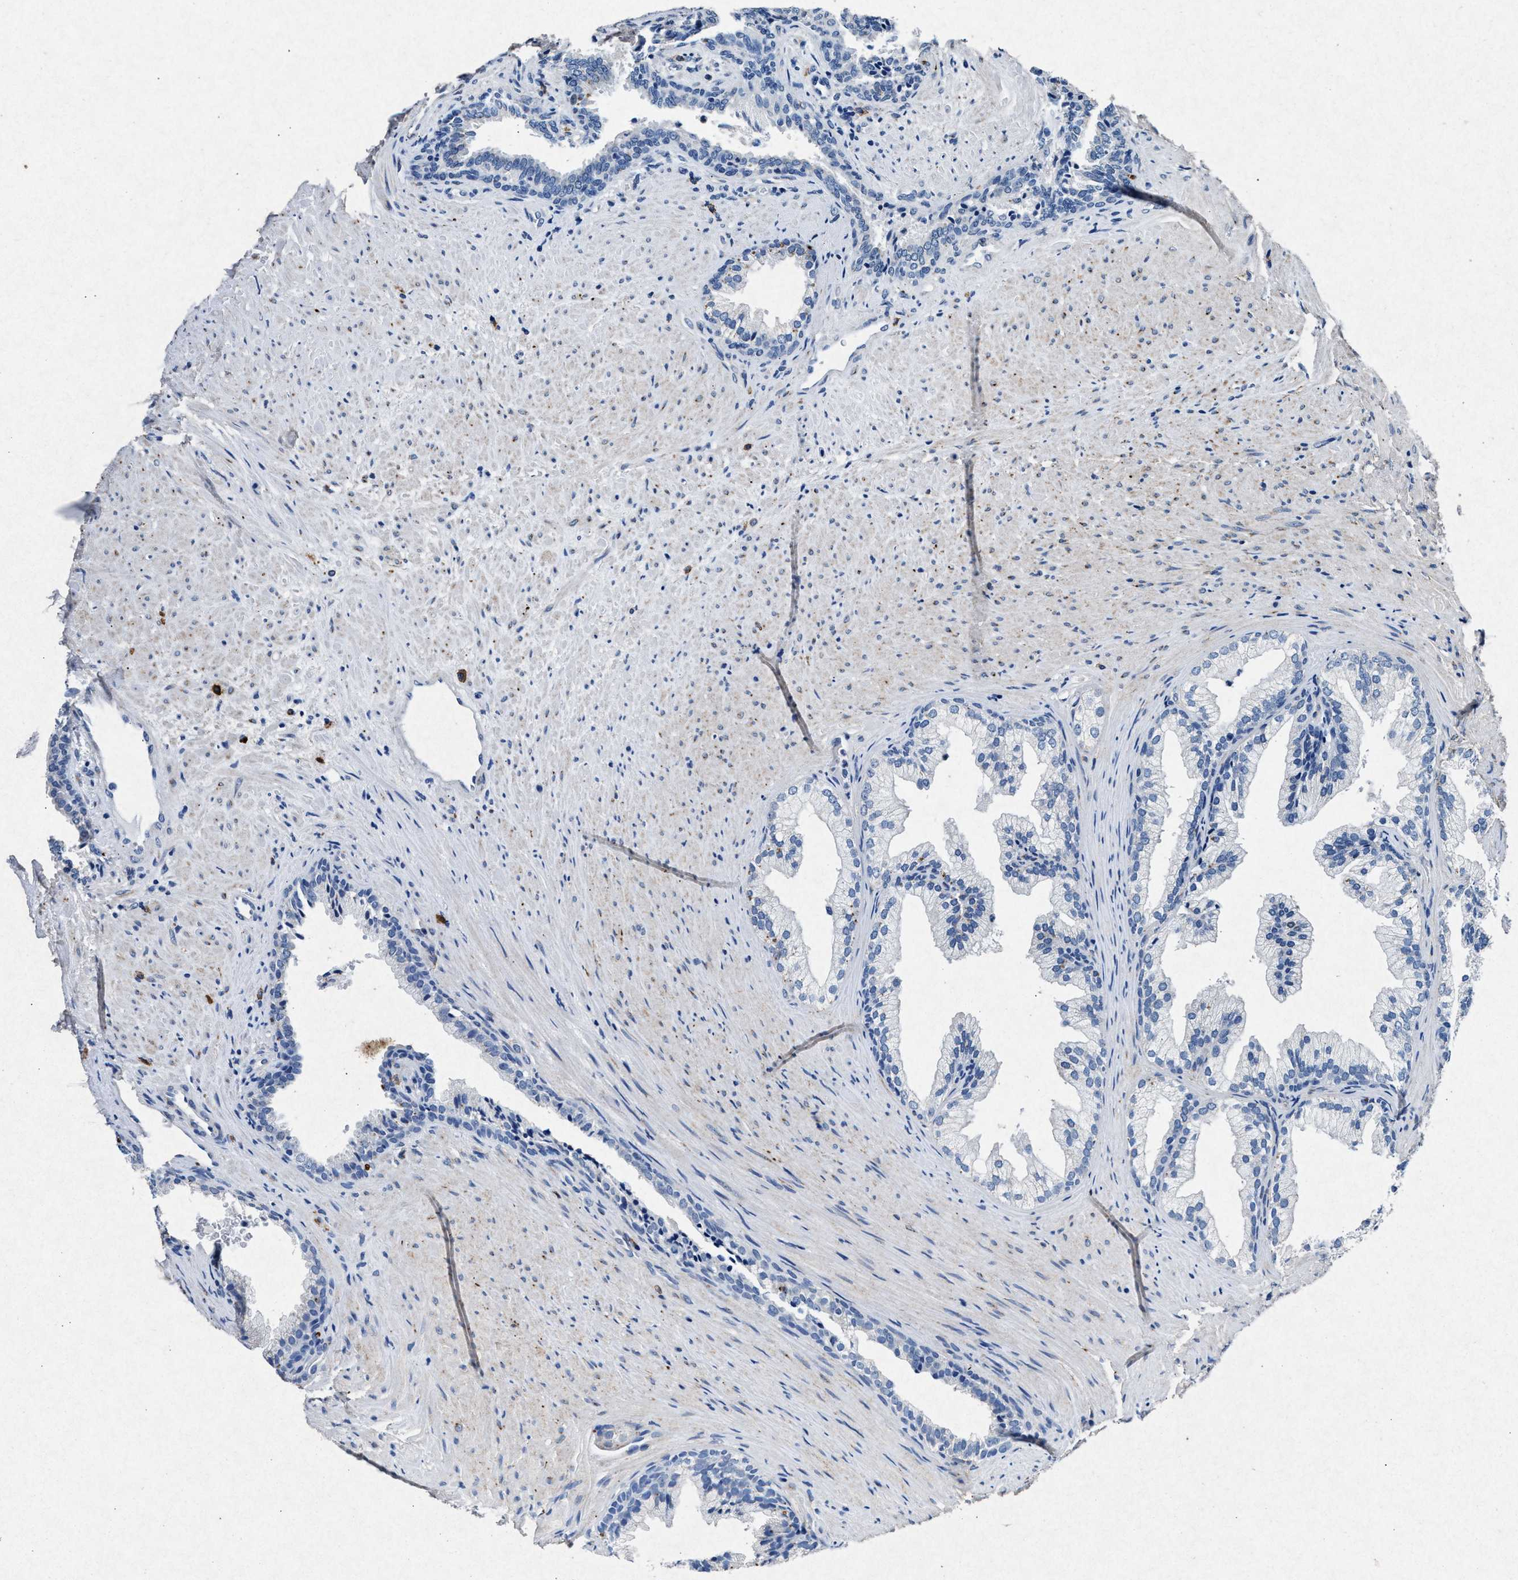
{"staining": {"intensity": "negative", "quantity": "none", "location": "none"}, "tissue": "prostate", "cell_type": "Glandular cells", "image_type": "normal", "snomed": [{"axis": "morphology", "description": "Normal tissue, NOS"}, {"axis": "topography", "description": "Prostate"}], "caption": "Prostate was stained to show a protein in brown. There is no significant staining in glandular cells.", "gene": "MAP6", "patient": {"sex": "male", "age": 76}}